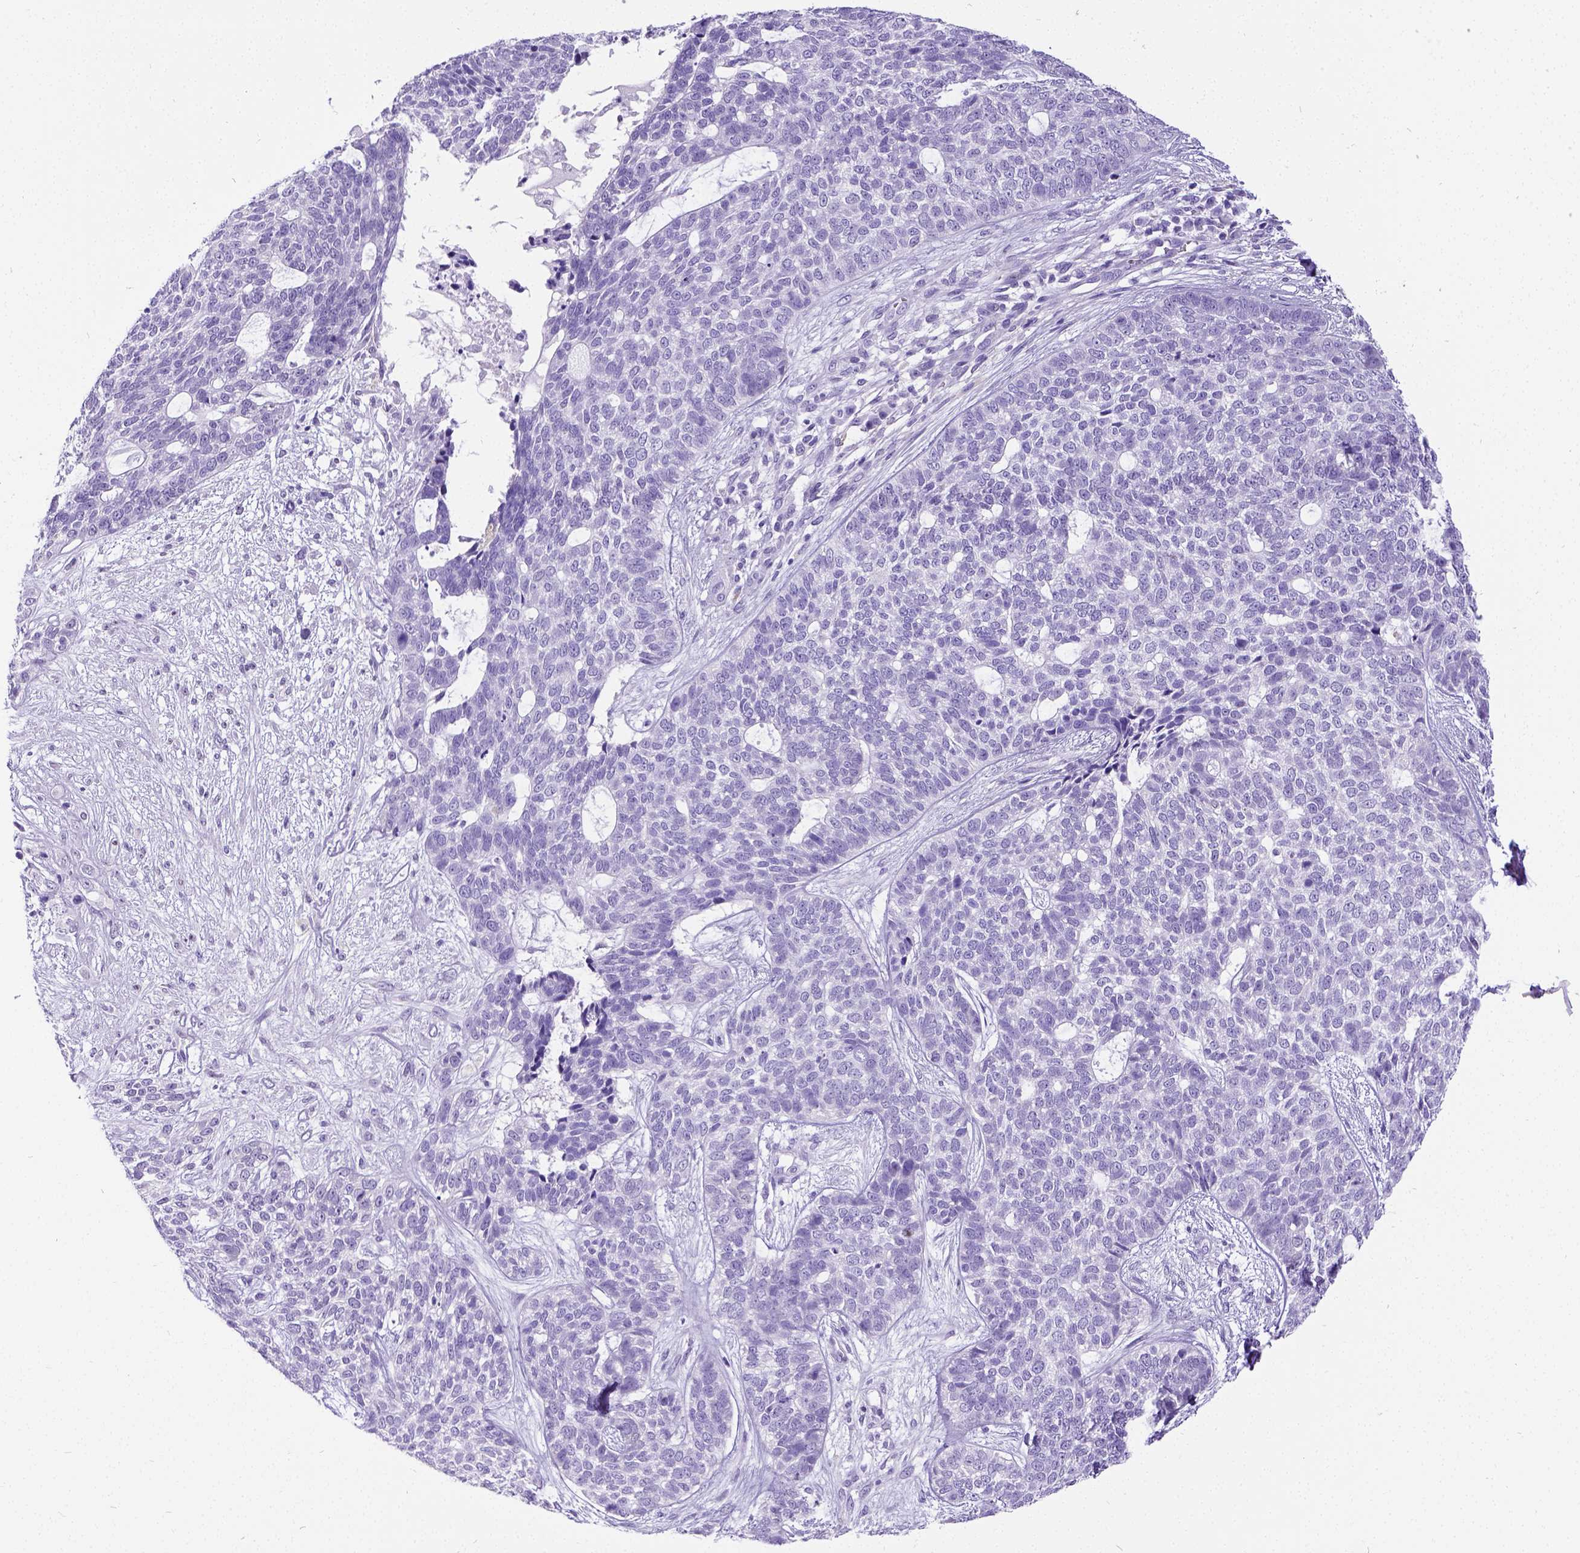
{"staining": {"intensity": "negative", "quantity": "none", "location": "none"}, "tissue": "skin cancer", "cell_type": "Tumor cells", "image_type": "cancer", "snomed": [{"axis": "morphology", "description": "Basal cell carcinoma"}, {"axis": "topography", "description": "Skin"}], "caption": "Immunohistochemical staining of basal cell carcinoma (skin) displays no significant expression in tumor cells. Nuclei are stained in blue.", "gene": "SATB2", "patient": {"sex": "female", "age": 69}}